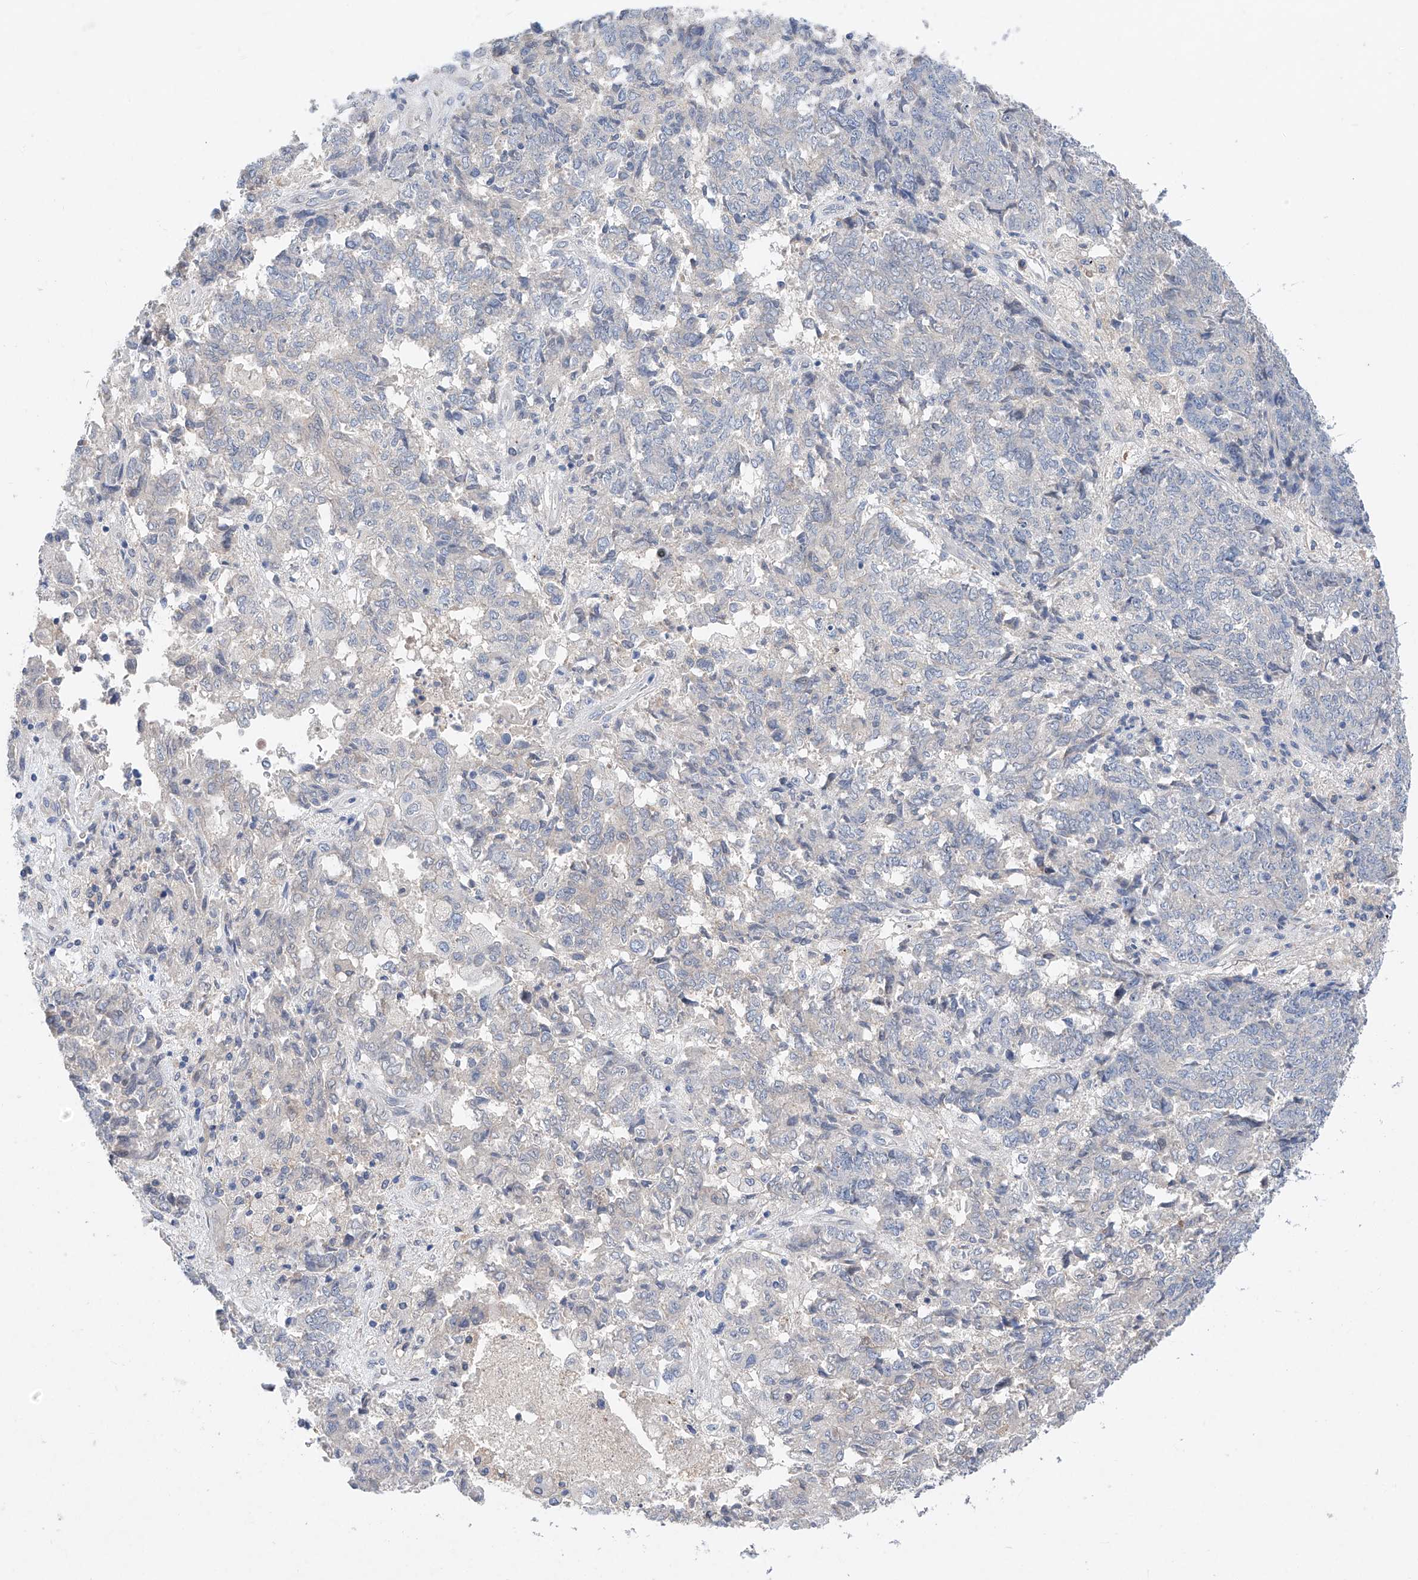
{"staining": {"intensity": "negative", "quantity": "none", "location": "none"}, "tissue": "endometrial cancer", "cell_type": "Tumor cells", "image_type": "cancer", "snomed": [{"axis": "morphology", "description": "Adenocarcinoma, NOS"}, {"axis": "topography", "description": "Endometrium"}], "caption": "A histopathology image of human endometrial cancer is negative for staining in tumor cells. (Stains: DAB immunohistochemistry (IHC) with hematoxylin counter stain, Microscopy: brightfield microscopy at high magnification).", "gene": "FUCA2", "patient": {"sex": "female", "age": 80}}